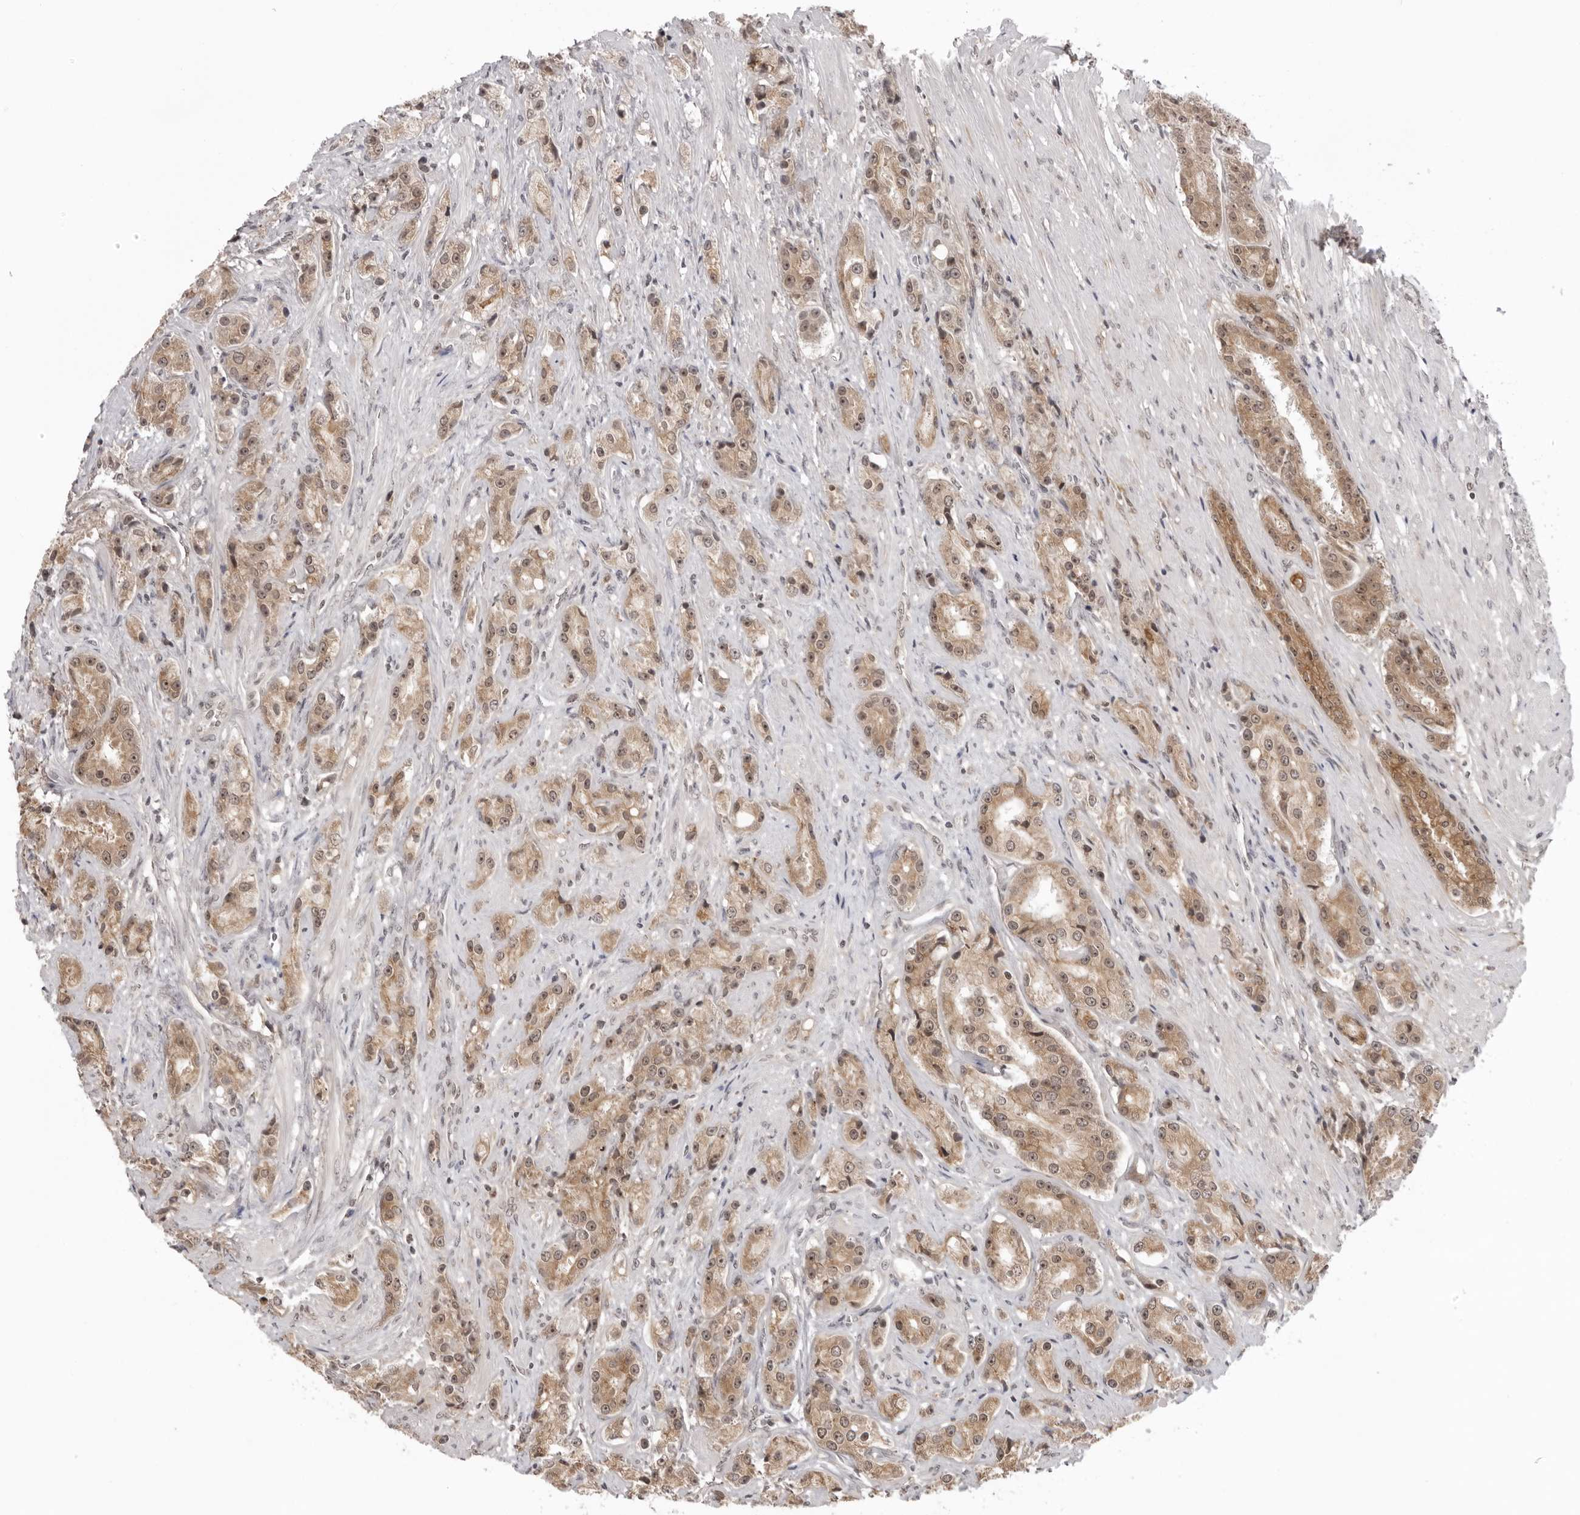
{"staining": {"intensity": "moderate", "quantity": ">75%", "location": "cytoplasmic/membranous,nuclear"}, "tissue": "prostate cancer", "cell_type": "Tumor cells", "image_type": "cancer", "snomed": [{"axis": "morphology", "description": "Adenocarcinoma, High grade"}, {"axis": "topography", "description": "Prostate"}], "caption": "Prostate high-grade adenocarcinoma was stained to show a protein in brown. There is medium levels of moderate cytoplasmic/membranous and nuclear staining in approximately >75% of tumor cells. (DAB (3,3'-diaminobenzidine) IHC with brightfield microscopy, high magnification).", "gene": "EXOSC10", "patient": {"sex": "male", "age": 60}}